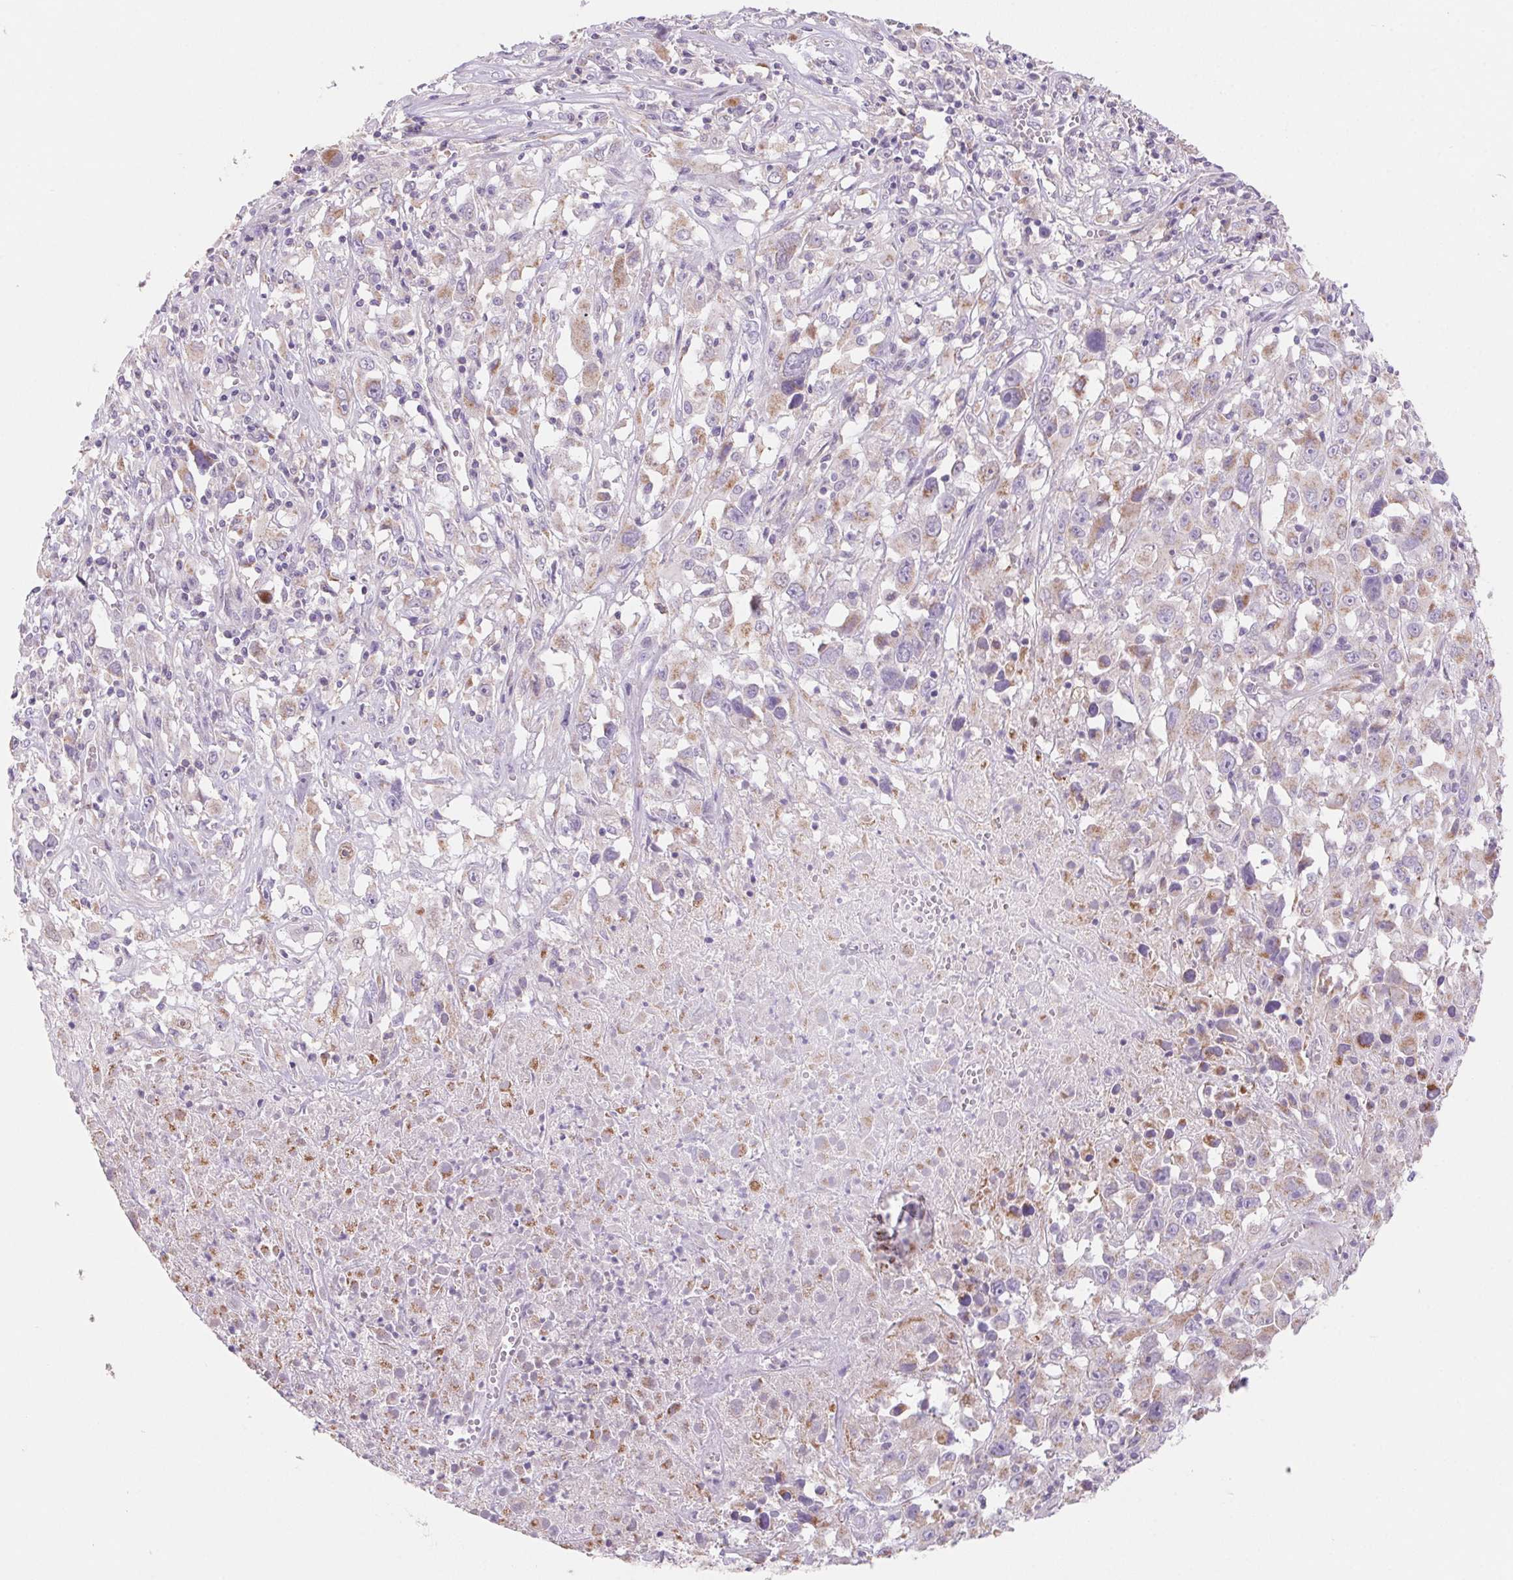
{"staining": {"intensity": "weak", "quantity": "<25%", "location": "cytoplasmic/membranous"}, "tissue": "melanoma", "cell_type": "Tumor cells", "image_type": "cancer", "snomed": [{"axis": "morphology", "description": "Malignant melanoma, Metastatic site"}, {"axis": "topography", "description": "Soft tissue"}], "caption": "High magnification brightfield microscopy of melanoma stained with DAB (3,3'-diaminobenzidine) (brown) and counterstained with hematoxylin (blue): tumor cells show no significant staining.", "gene": "DPPA5", "patient": {"sex": "male", "age": 50}}